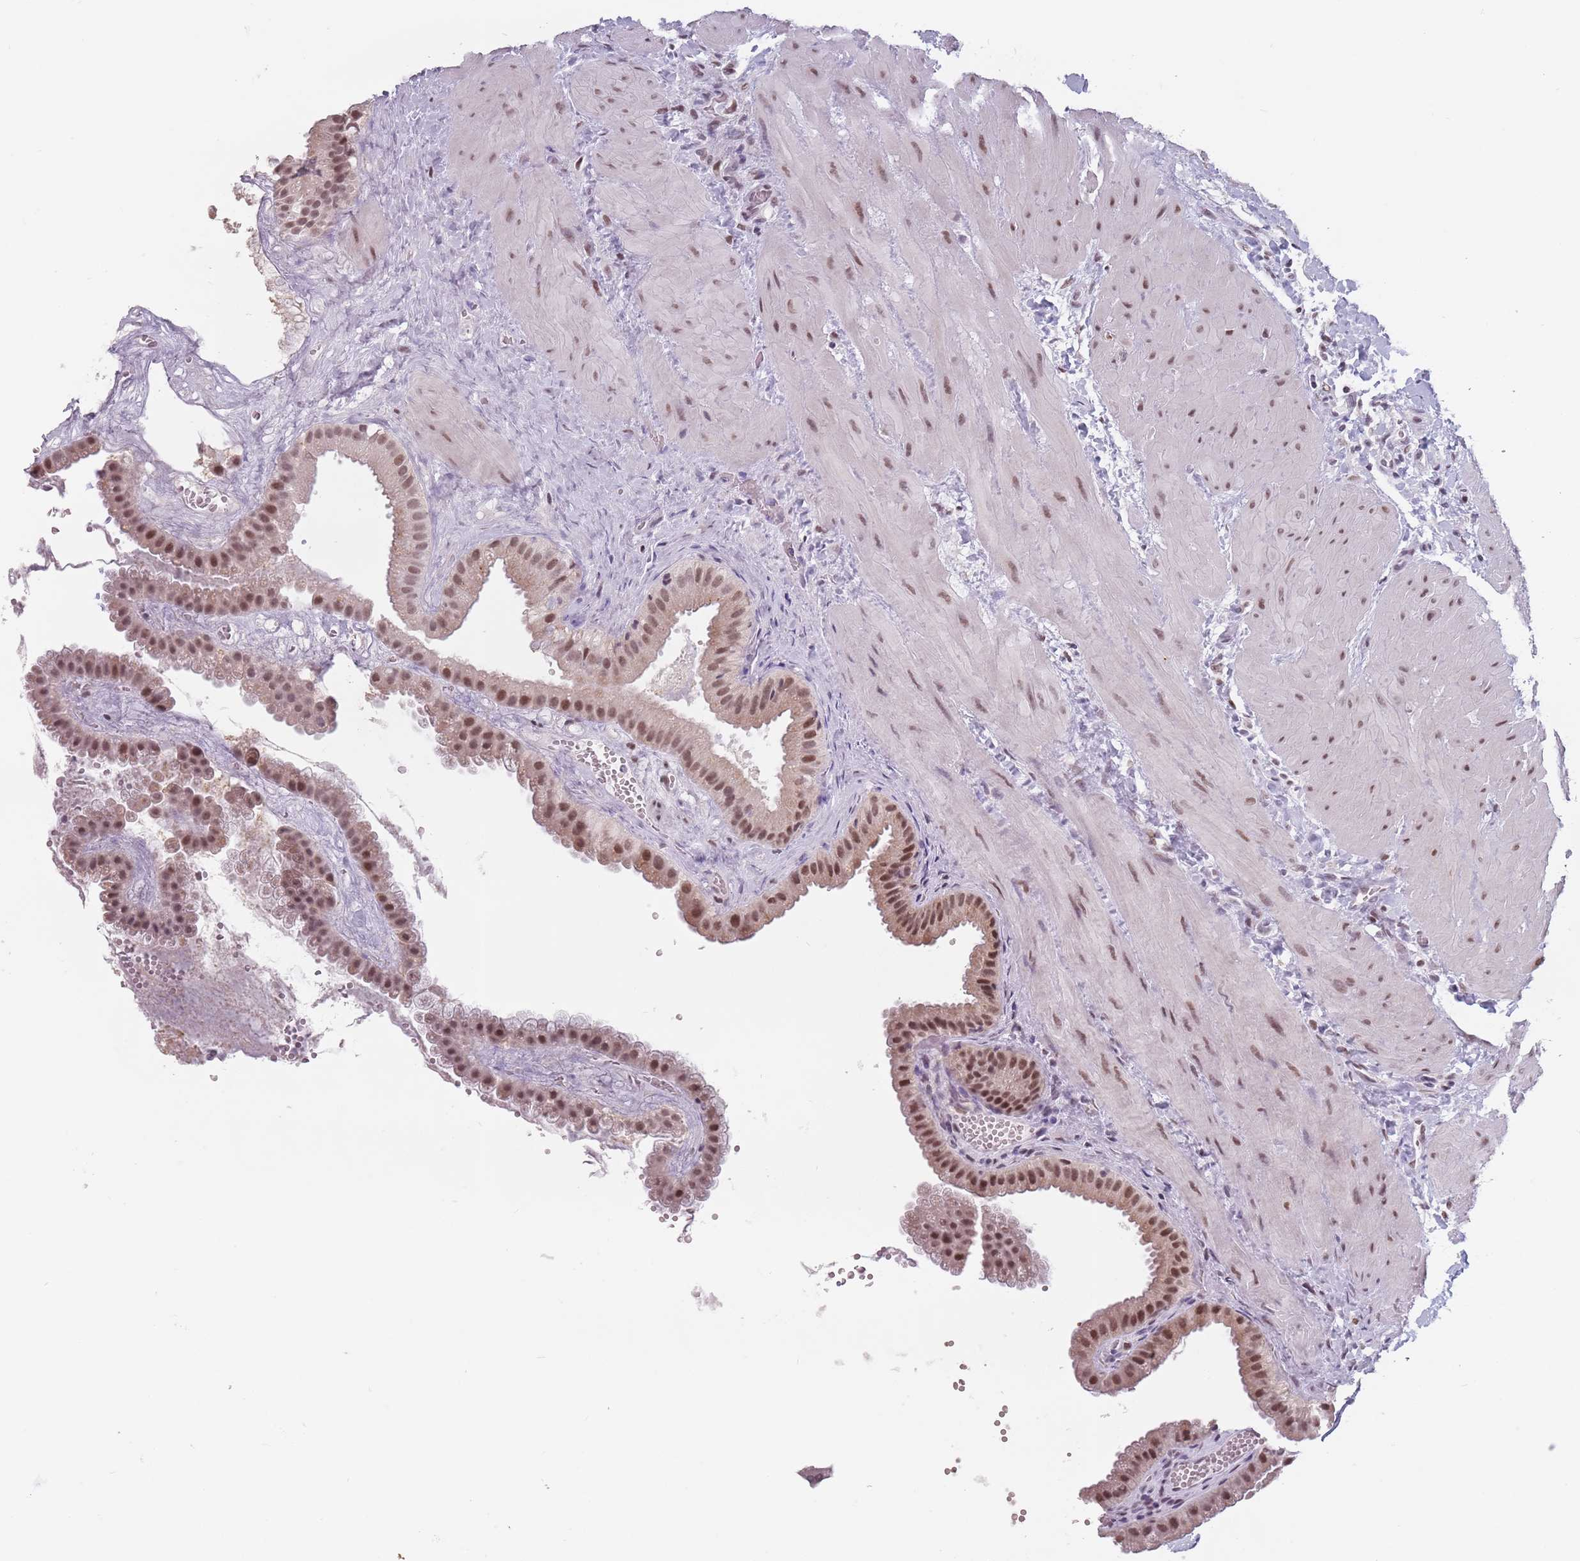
{"staining": {"intensity": "moderate", "quantity": ">75%", "location": "nuclear"}, "tissue": "gallbladder", "cell_type": "Glandular cells", "image_type": "normal", "snomed": [{"axis": "morphology", "description": "Normal tissue, NOS"}, {"axis": "topography", "description": "Gallbladder"}], "caption": "A medium amount of moderate nuclear expression is identified in approximately >75% of glandular cells in normal gallbladder.", "gene": "PTCHD1", "patient": {"sex": "male", "age": 55}}